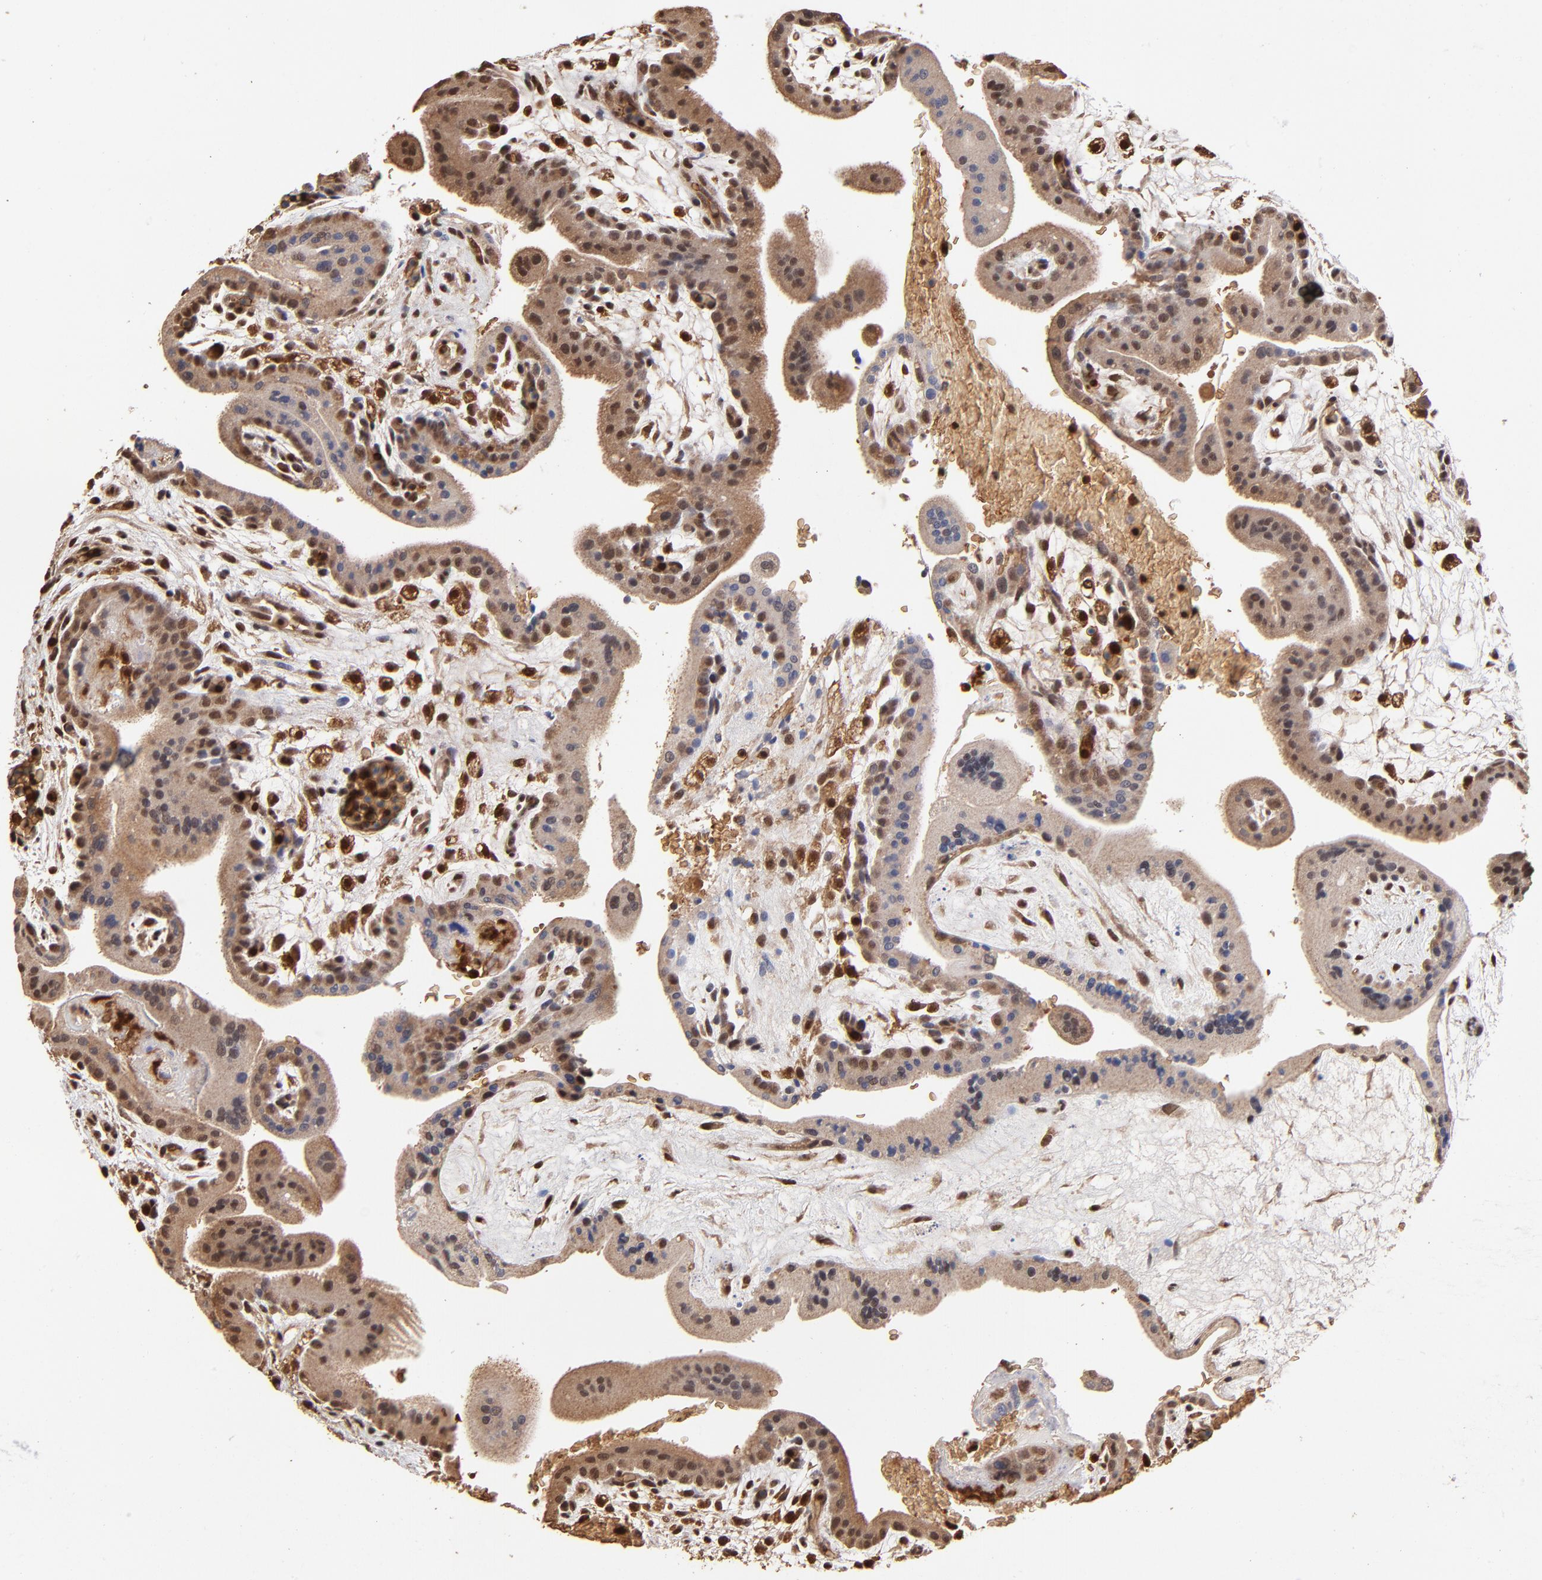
{"staining": {"intensity": "weak", "quantity": "25%-75%", "location": "cytoplasmic/membranous,nuclear"}, "tissue": "placenta", "cell_type": "Trophoblastic cells", "image_type": "normal", "snomed": [{"axis": "morphology", "description": "Normal tissue, NOS"}, {"axis": "topography", "description": "Placenta"}], "caption": "A brown stain highlights weak cytoplasmic/membranous,nuclear expression of a protein in trophoblastic cells of unremarkable placenta. The staining was performed using DAB, with brown indicating positive protein expression. Nuclei are stained blue with hematoxylin.", "gene": "CASP1", "patient": {"sex": "female", "age": 35}}